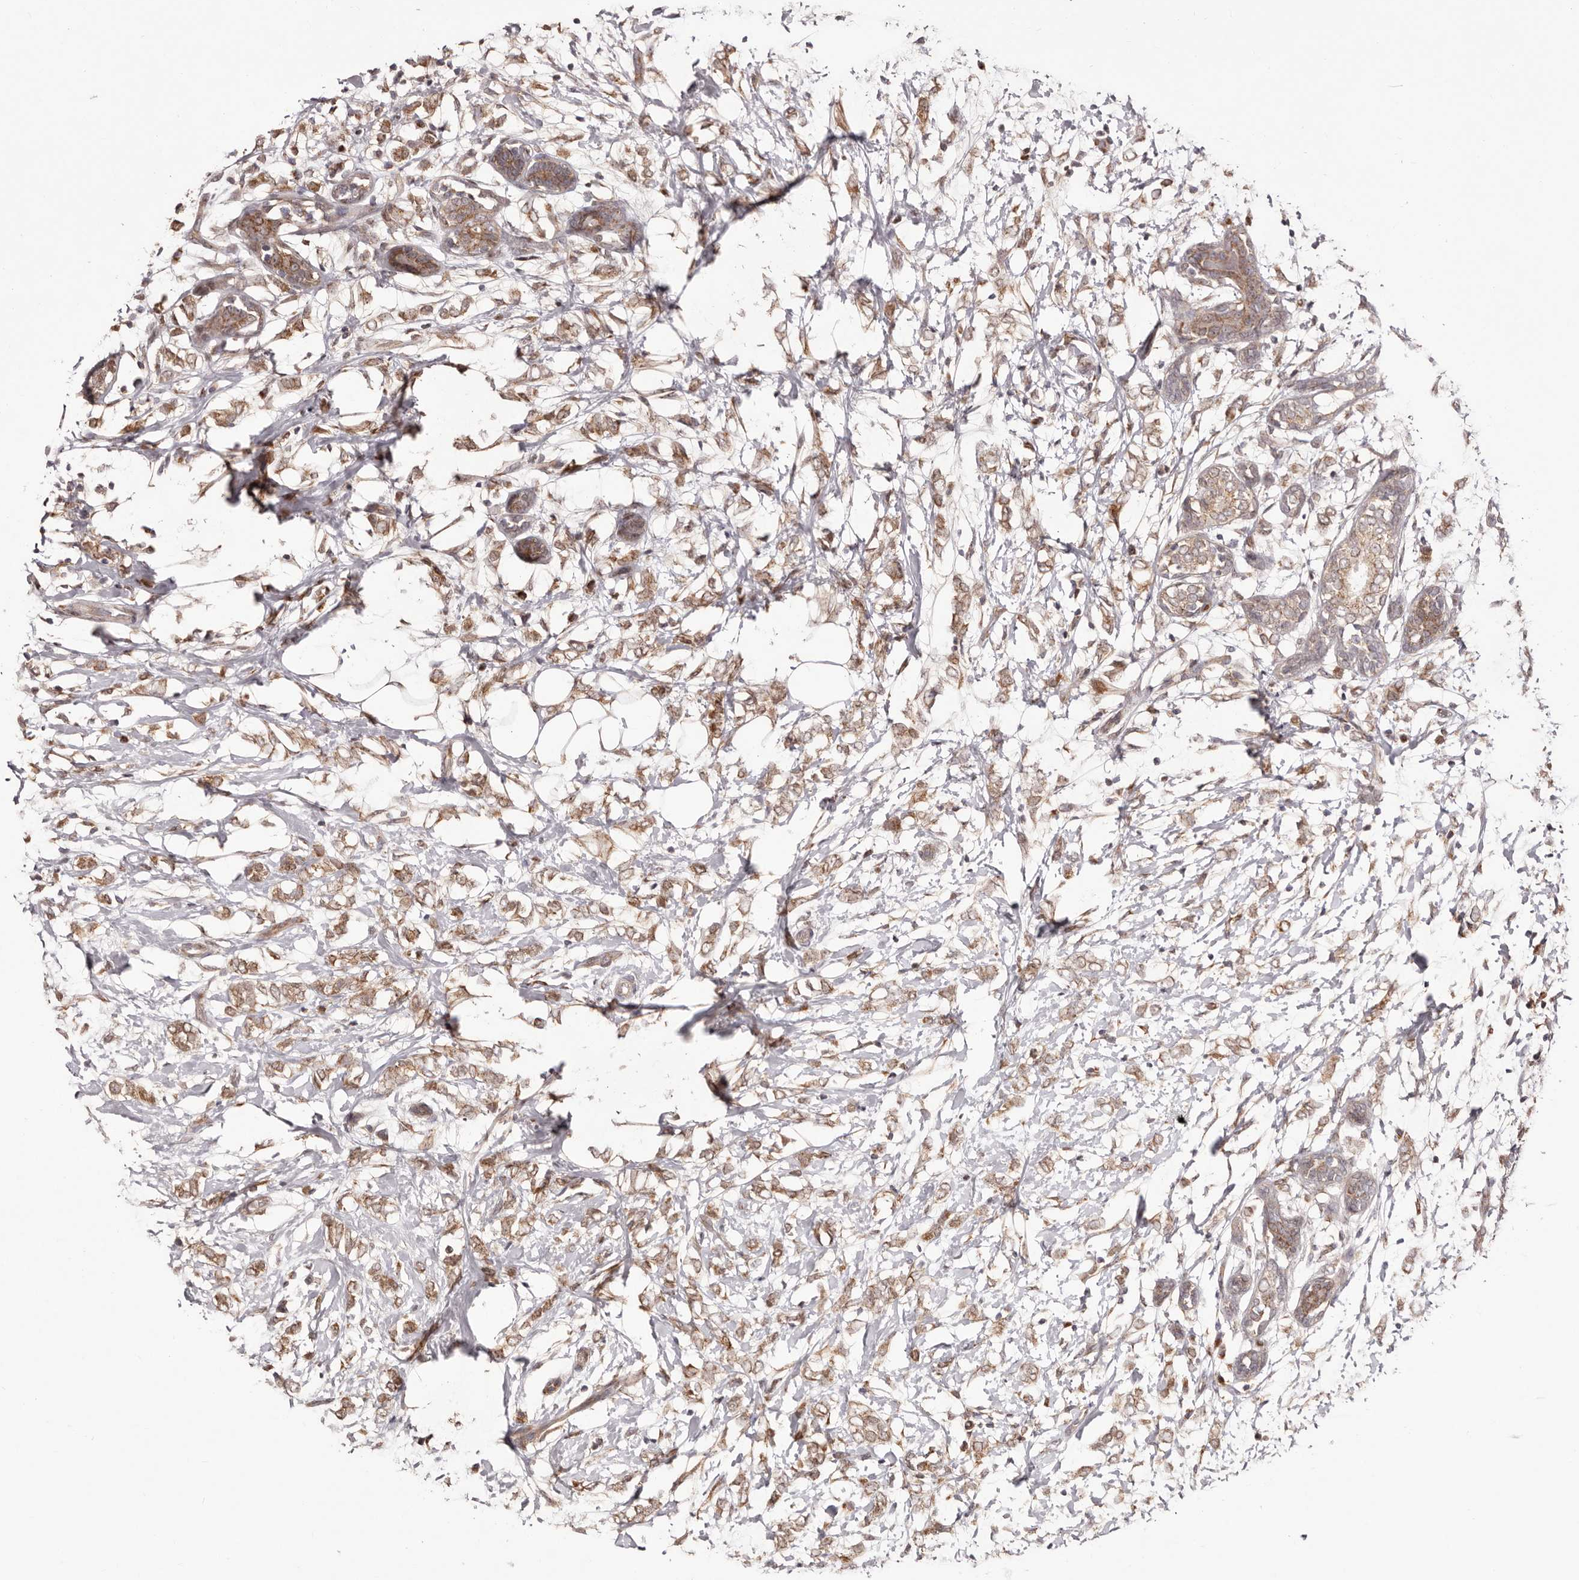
{"staining": {"intensity": "moderate", "quantity": ">75%", "location": "cytoplasmic/membranous"}, "tissue": "breast cancer", "cell_type": "Tumor cells", "image_type": "cancer", "snomed": [{"axis": "morphology", "description": "Normal tissue, NOS"}, {"axis": "morphology", "description": "Lobular carcinoma"}, {"axis": "topography", "description": "Breast"}], "caption": "A brown stain highlights moderate cytoplasmic/membranous expression of a protein in human breast lobular carcinoma tumor cells.", "gene": "EGR3", "patient": {"sex": "female", "age": 47}}